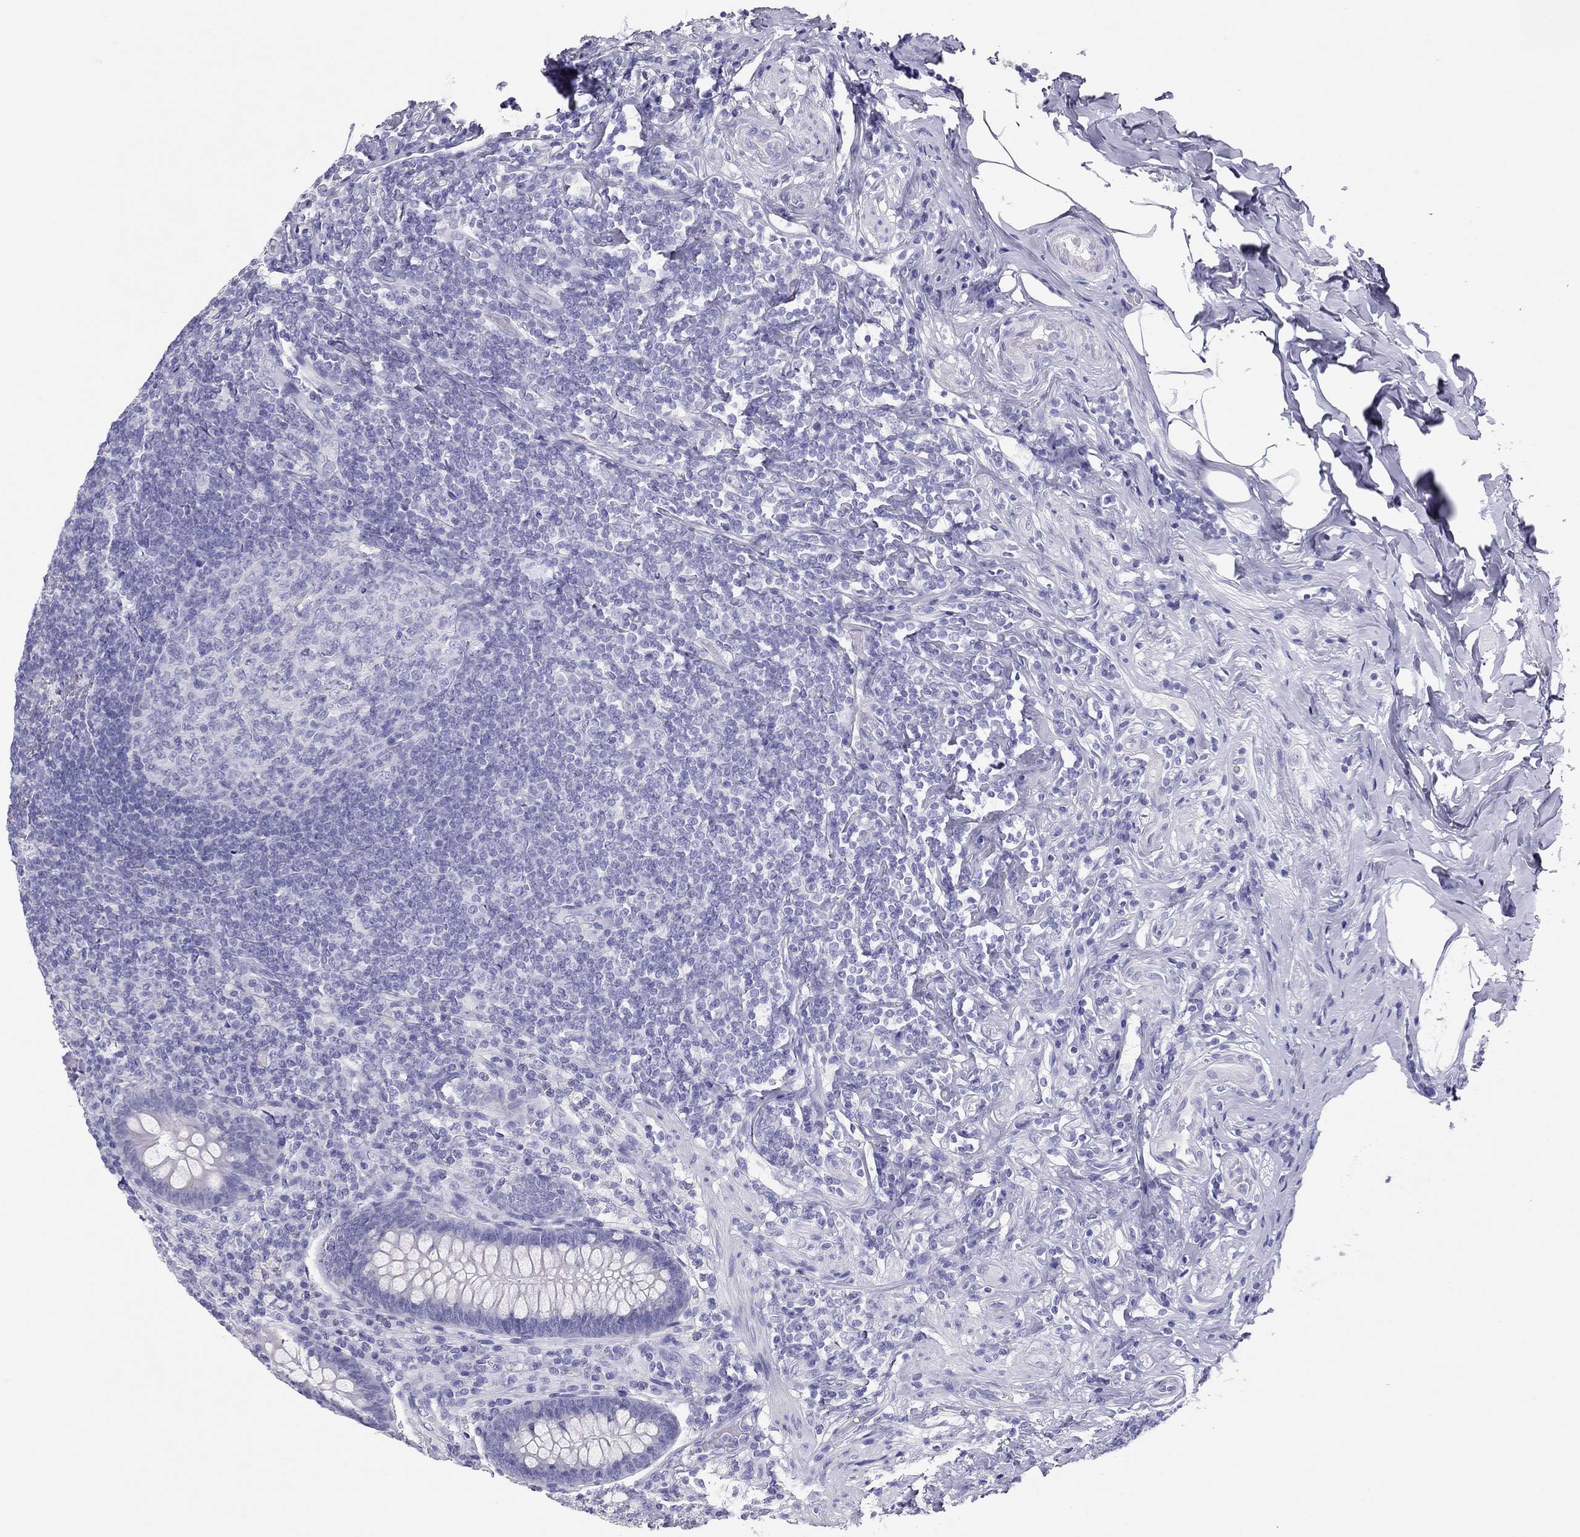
{"staining": {"intensity": "negative", "quantity": "none", "location": "none"}, "tissue": "appendix", "cell_type": "Glandular cells", "image_type": "normal", "snomed": [{"axis": "morphology", "description": "Normal tissue, NOS"}, {"axis": "topography", "description": "Appendix"}], "caption": "IHC image of unremarkable appendix stained for a protein (brown), which shows no positivity in glandular cells.", "gene": "PSMB11", "patient": {"sex": "male", "age": 47}}